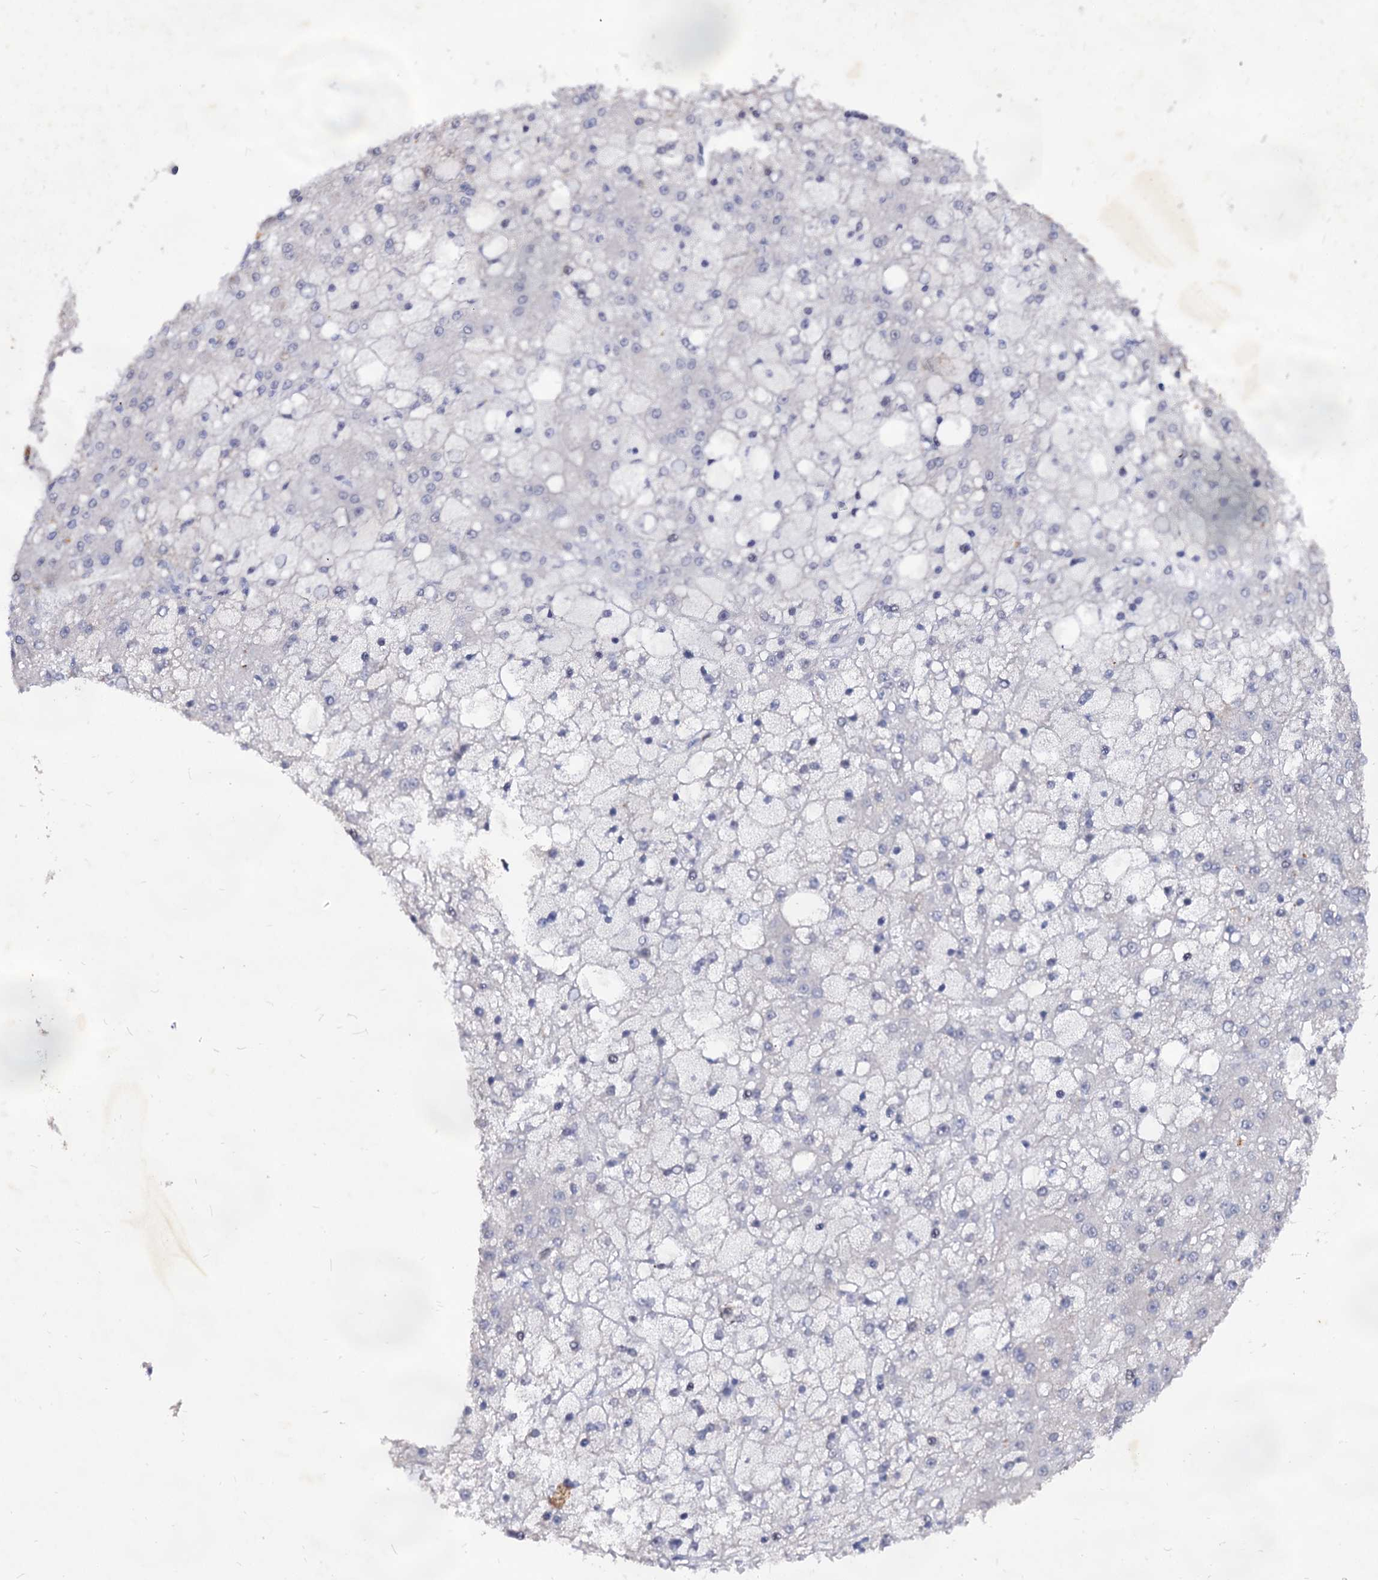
{"staining": {"intensity": "negative", "quantity": "none", "location": "none"}, "tissue": "liver cancer", "cell_type": "Tumor cells", "image_type": "cancer", "snomed": [{"axis": "morphology", "description": "Carcinoma, Hepatocellular, NOS"}, {"axis": "topography", "description": "Liver"}], "caption": "Photomicrograph shows no protein positivity in tumor cells of hepatocellular carcinoma (liver) tissue. (DAB (3,3'-diaminobenzidine) immunohistochemistry with hematoxylin counter stain).", "gene": "ARFIP2", "patient": {"sex": "male", "age": 67}}